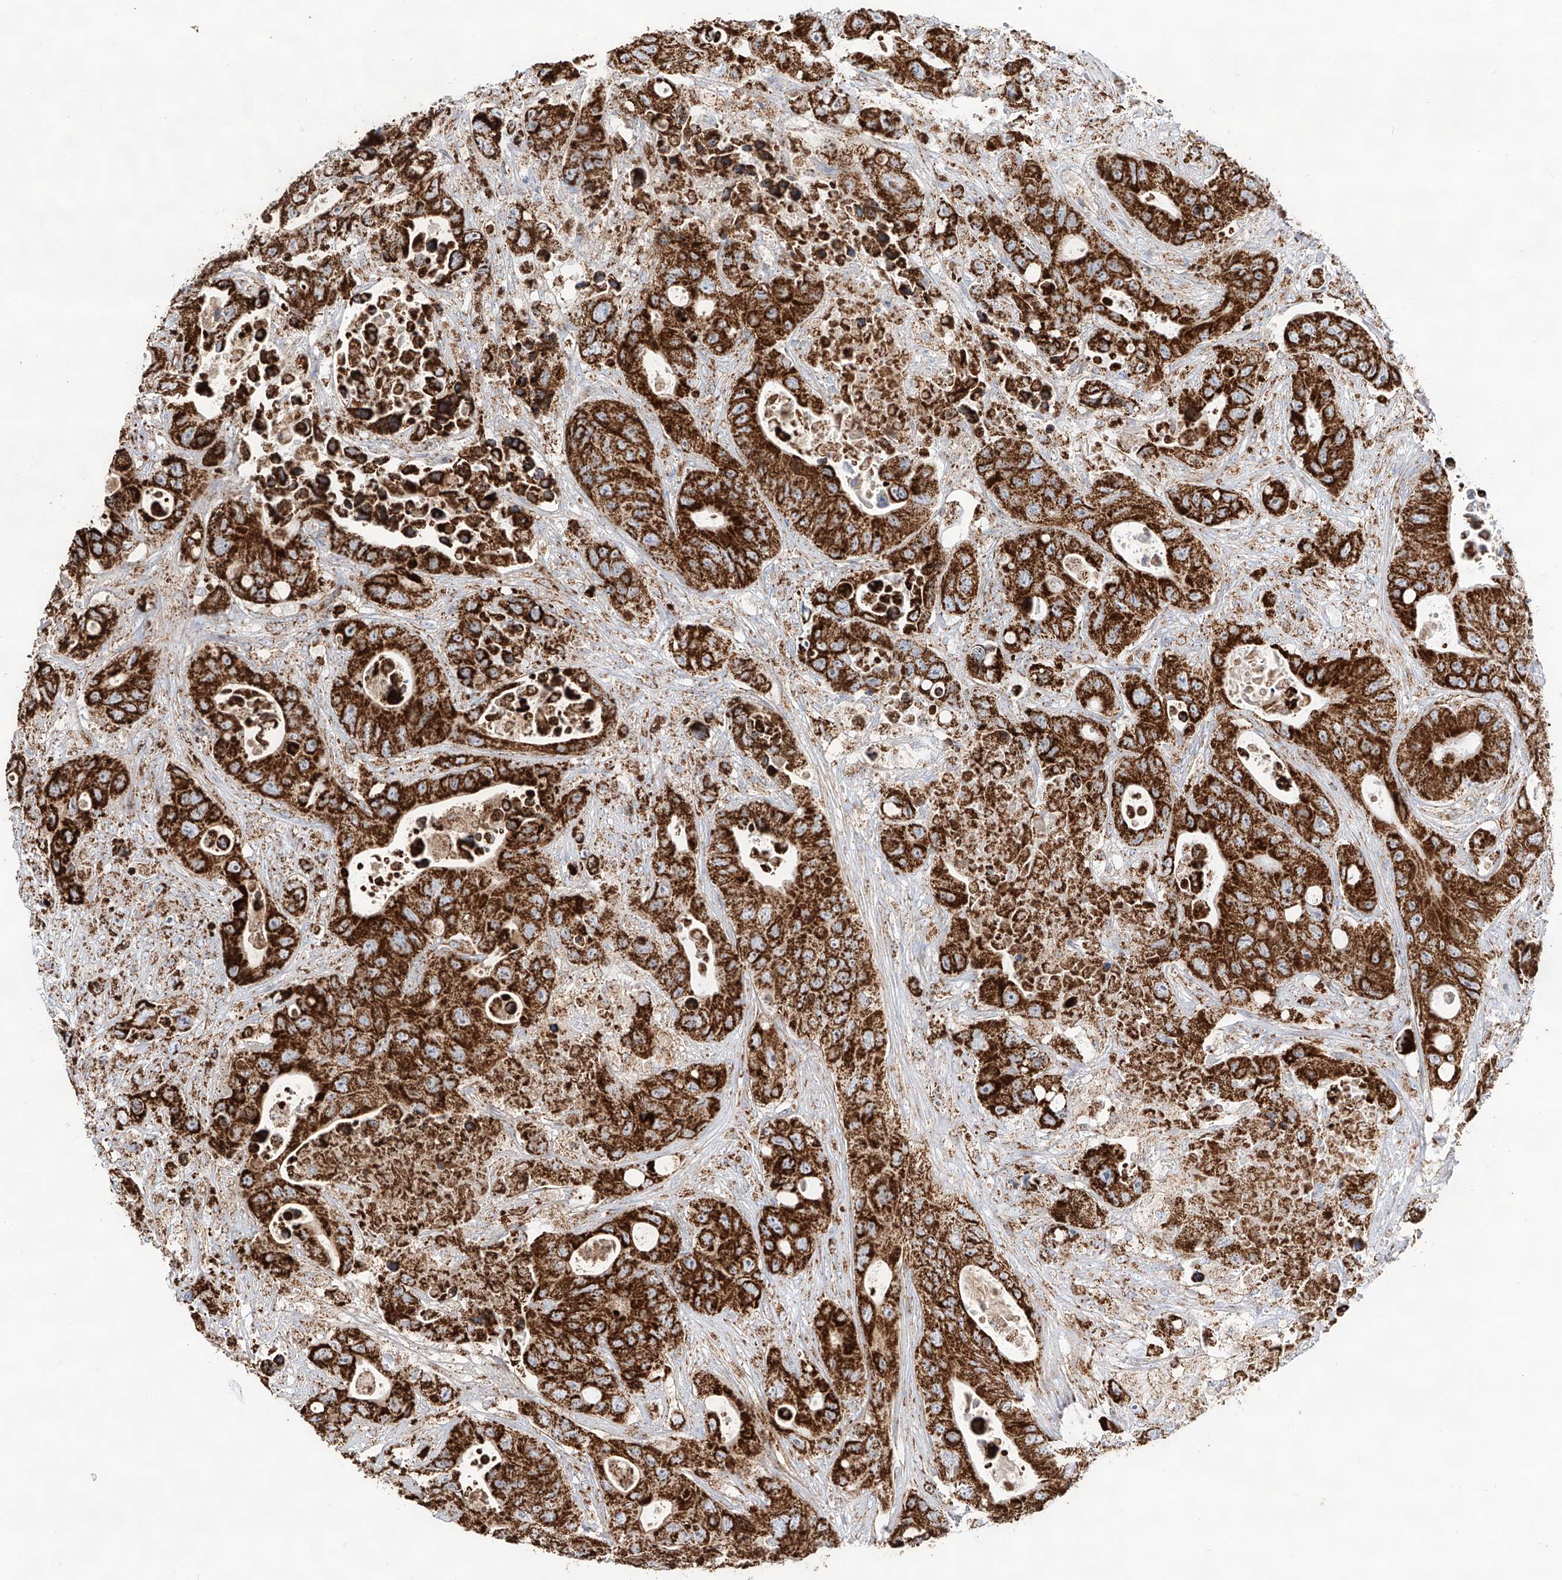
{"staining": {"intensity": "strong", "quantity": ">75%", "location": "cytoplasmic/membranous"}, "tissue": "colorectal cancer", "cell_type": "Tumor cells", "image_type": "cancer", "snomed": [{"axis": "morphology", "description": "Adenocarcinoma, NOS"}, {"axis": "topography", "description": "Colon"}], "caption": "There is high levels of strong cytoplasmic/membranous staining in tumor cells of adenocarcinoma (colorectal), as demonstrated by immunohistochemical staining (brown color).", "gene": "TTC27", "patient": {"sex": "female", "age": 46}}